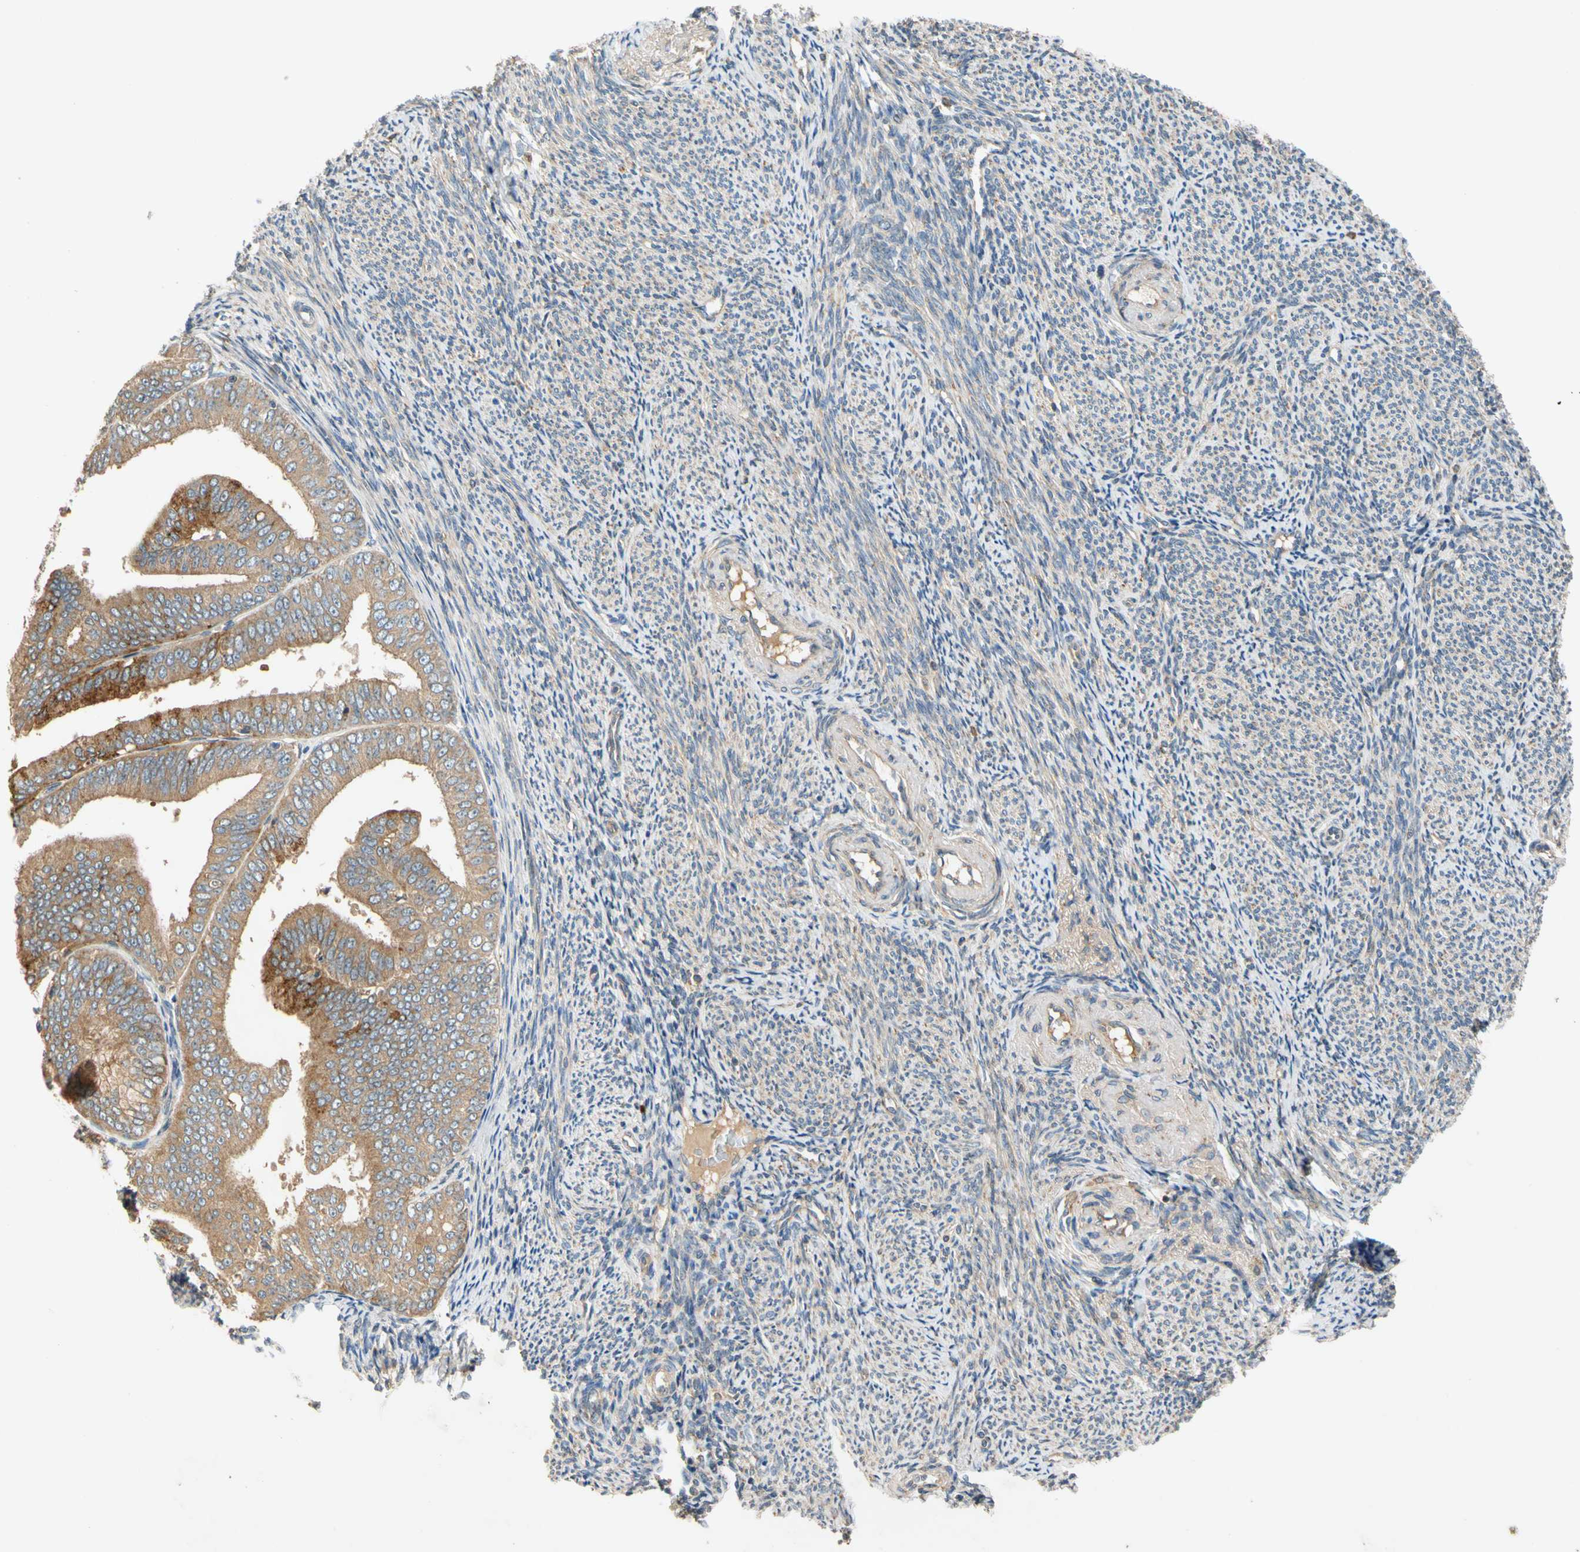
{"staining": {"intensity": "strong", "quantity": "25%-75%", "location": "cytoplasmic/membranous"}, "tissue": "endometrial cancer", "cell_type": "Tumor cells", "image_type": "cancer", "snomed": [{"axis": "morphology", "description": "Adenocarcinoma, NOS"}, {"axis": "topography", "description": "Endometrium"}], "caption": "Human endometrial cancer stained with a brown dye shows strong cytoplasmic/membranous positive expression in approximately 25%-75% of tumor cells.", "gene": "USP46", "patient": {"sex": "female", "age": 63}}